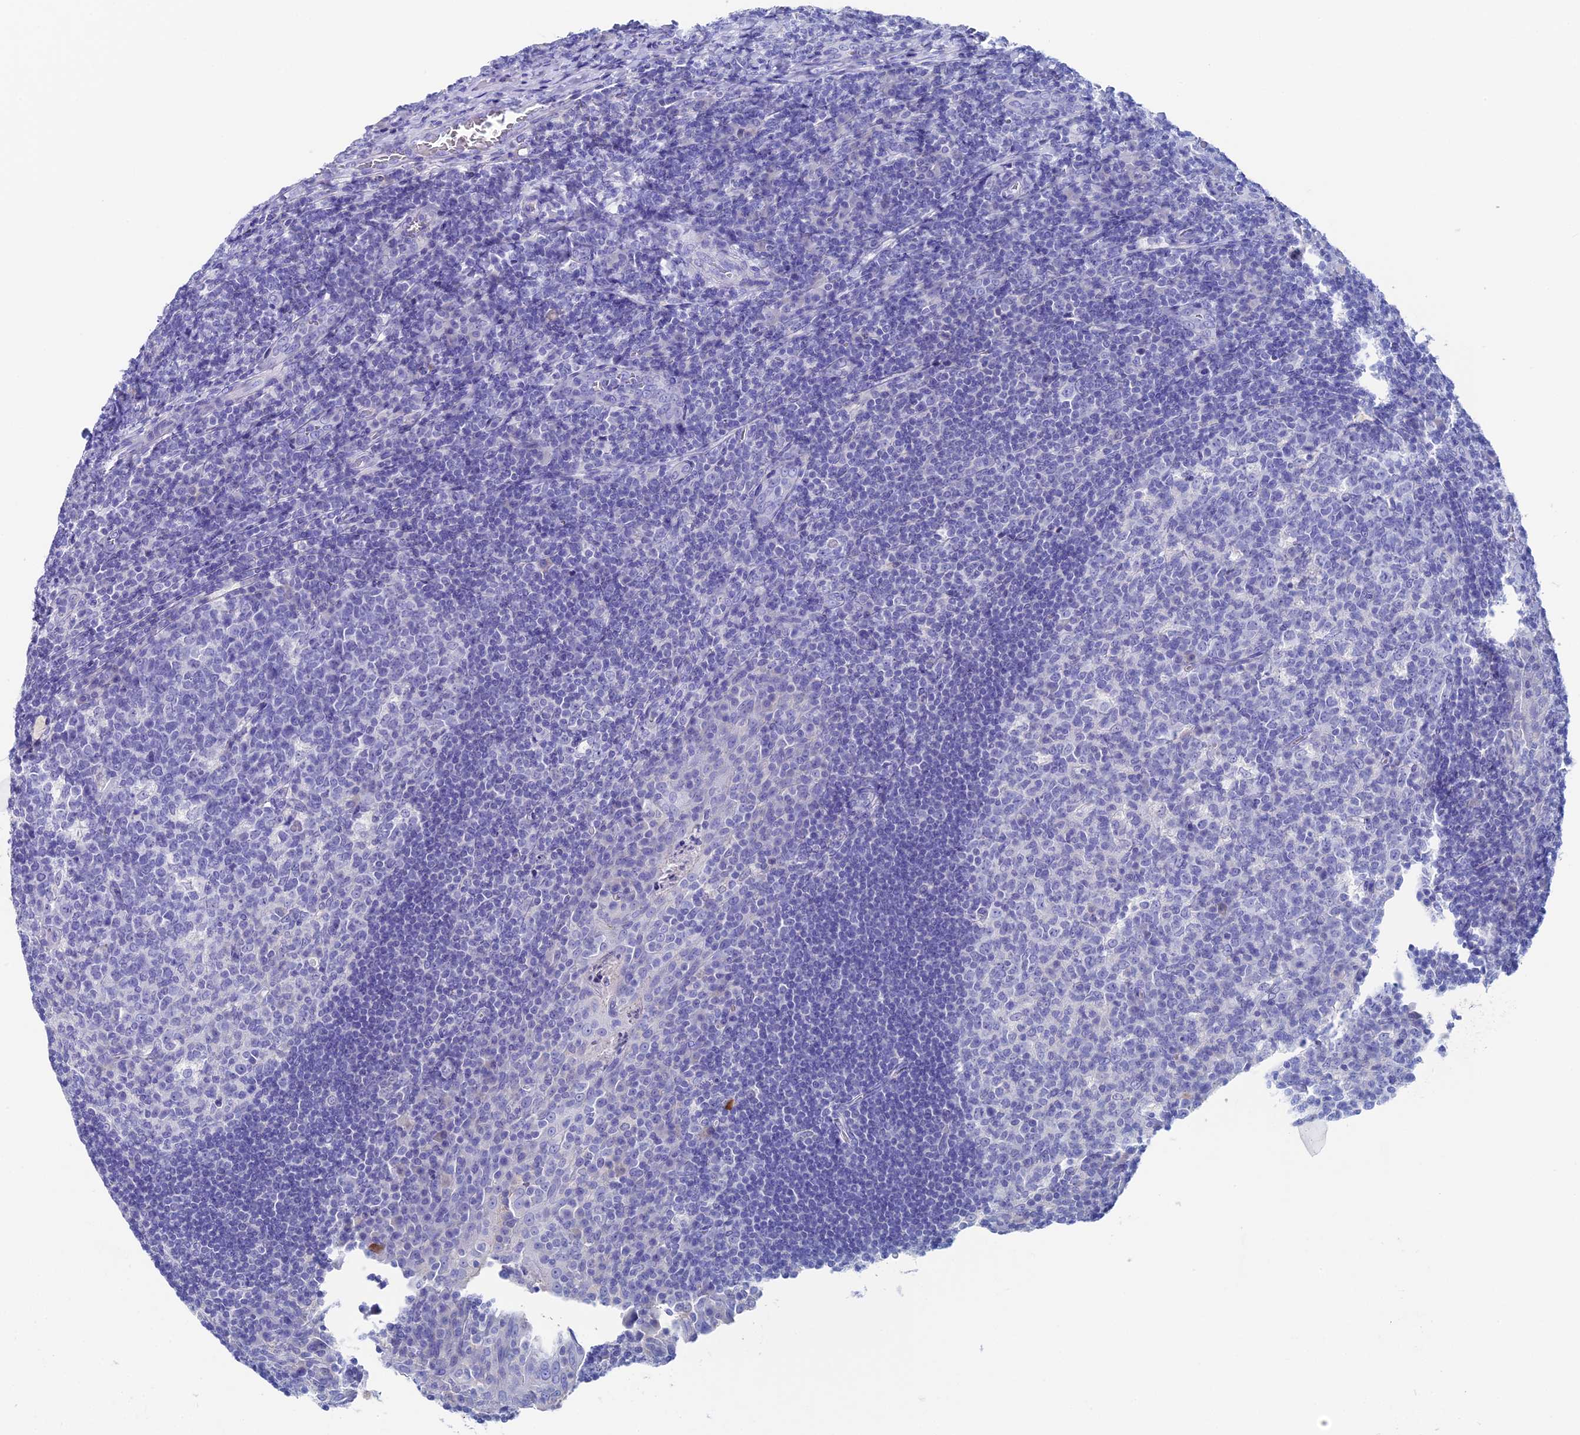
{"staining": {"intensity": "negative", "quantity": "none", "location": "none"}, "tissue": "tonsil", "cell_type": "Germinal center cells", "image_type": "normal", "snomed": [{"axis": "morphology", "description": "Normal tissue, NOS"}, {"axis": "topography", "description": "Tonsil"}], "caption": "Immunohistochemical staining of benign tonsil demonstrates no significant positivity in germinal center cells.", "gene": "UNC119", "patient": {"sex": "male", "age": 17}}